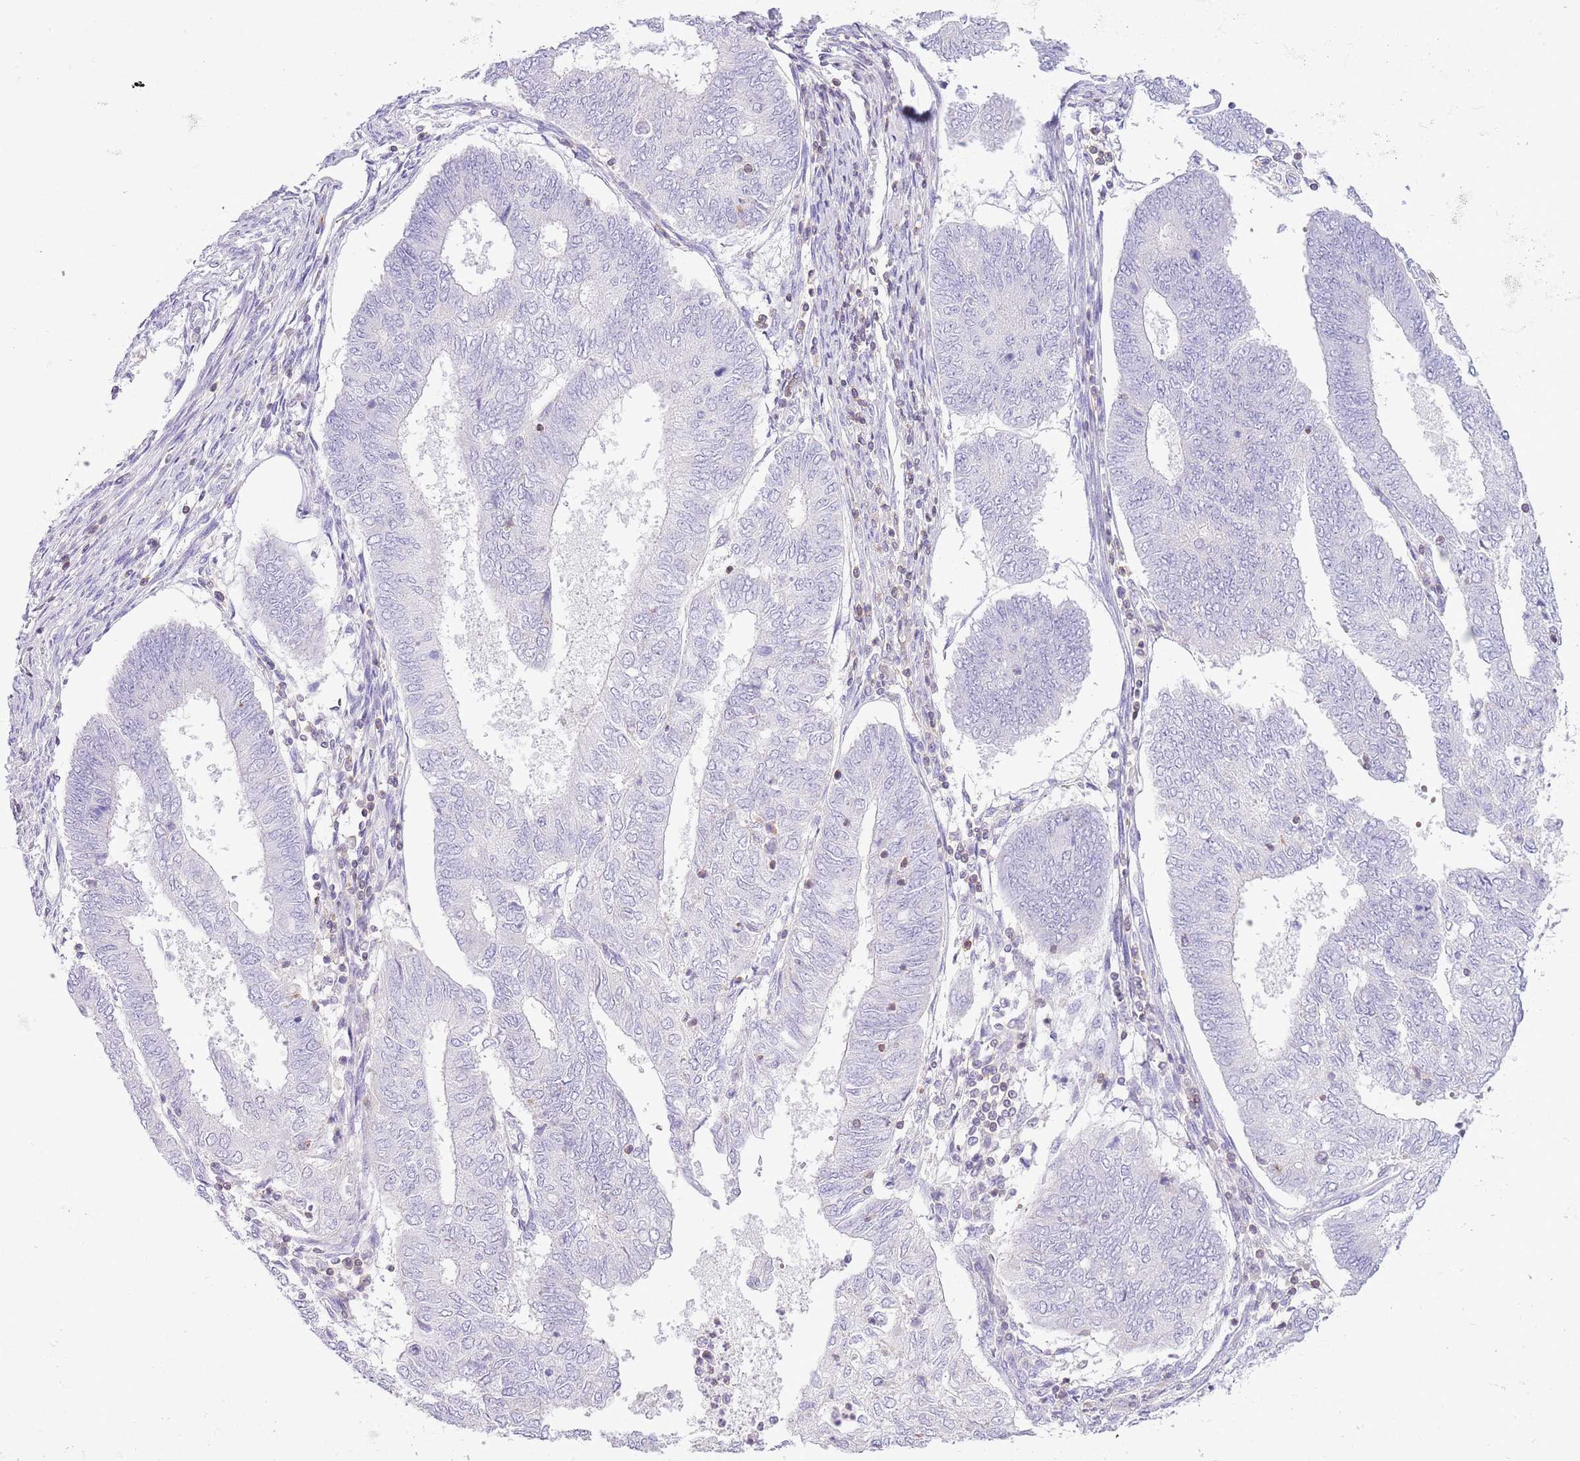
{"staining": {"intensity": "negative", "quantity": "none", "location": "none"}, "tissue": "endometrial cancer", "cell_type": "Tumor cells", "image_type": "cancer", "snomed": [{"axis": "morphology", "description": "Adenocarcinoma, NOS"}, {"axis": "topography", "description": "Endometrium"}], "caption": "Immunohistochemical staining of human endometrial cancer exhibits no significant staining in tumor cells.", "gene": "OR4Q3", "patient": {"sex": "female", "age": 68}}